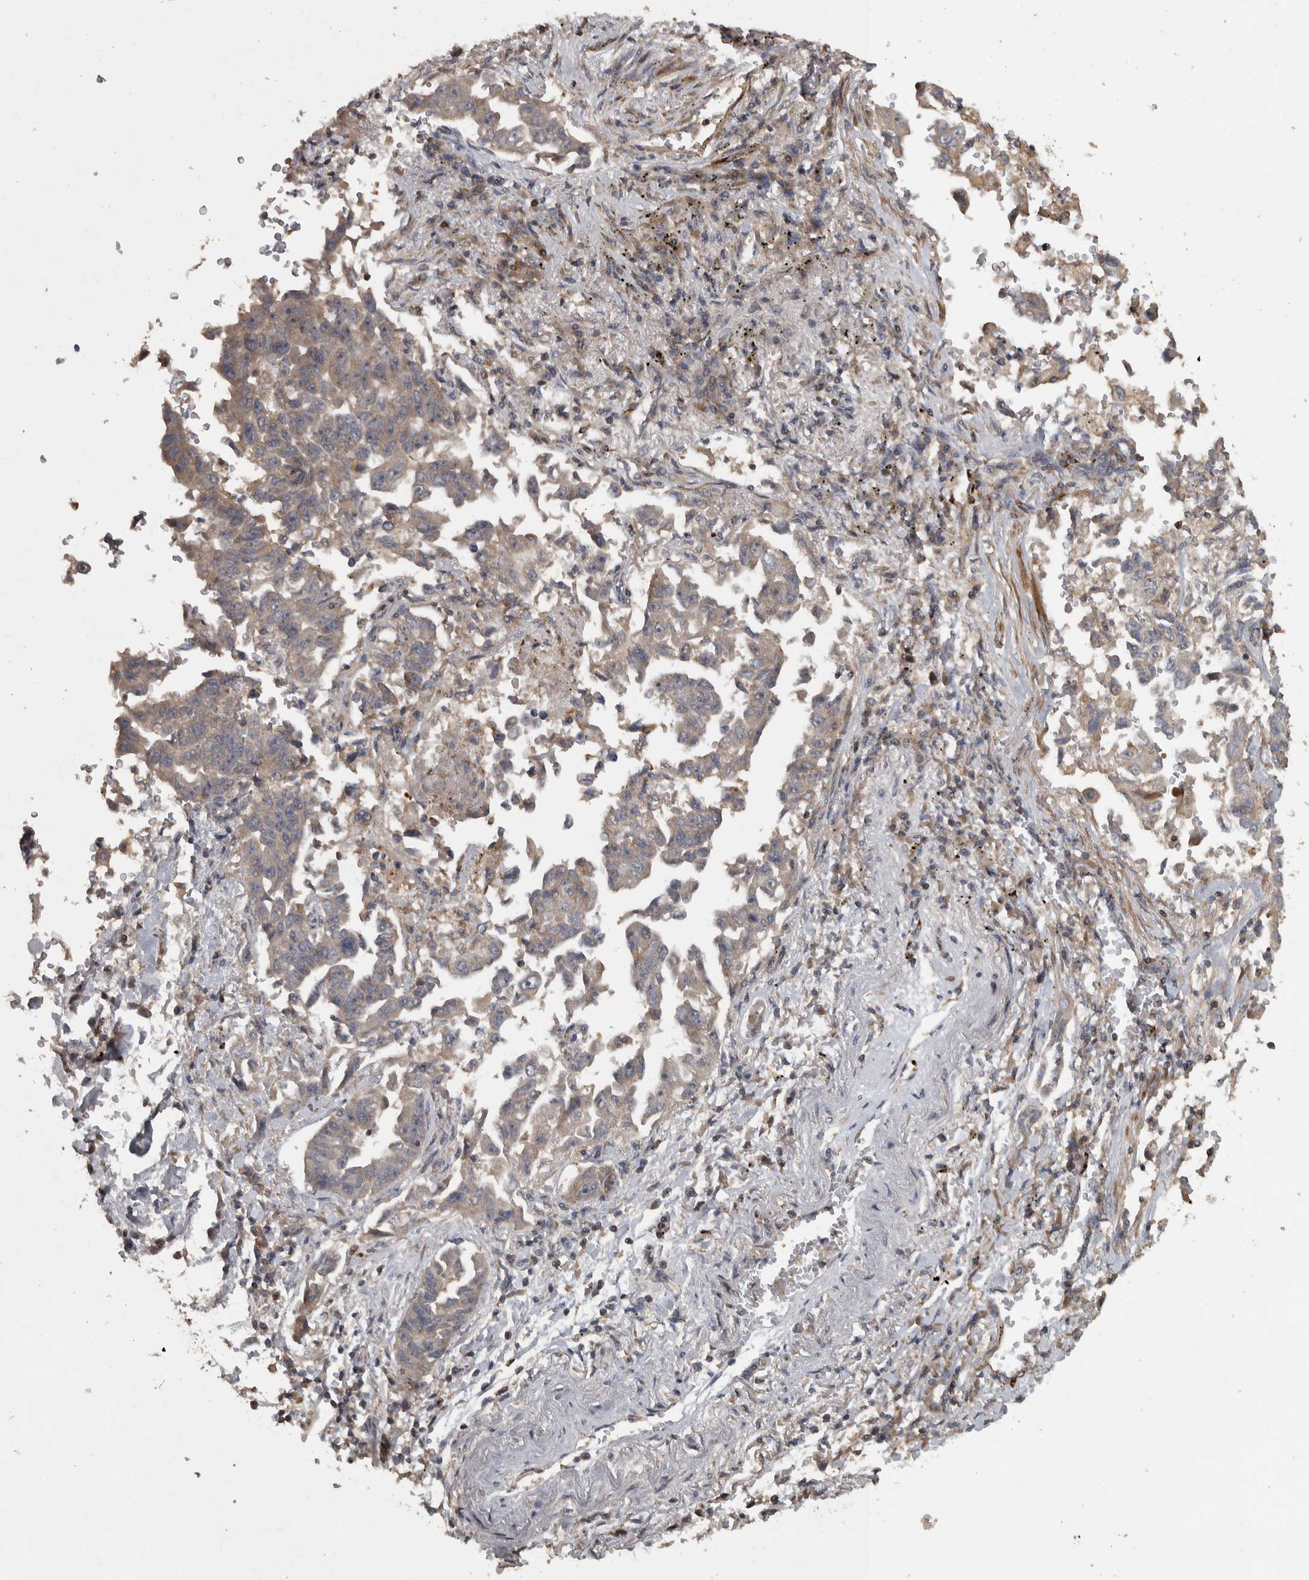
{"staining": {"intensity": "weak", "quantity": "<25%", "location": "cytoplasmic/membranous"}, "tissue": "lung cancer", "cell_type": "Tumor cells", "image_type": "cancer", "snomed": [{"axis": "morphology", "description": "Adenocarcinoma, NOS"}, {"axis": "topography", "description": "Lung"}], "caption": "High magnification brightfield microscopy of adenocarcinoma (lung) stained with DAB (3,3'-diaminobenzidine) (brown) and counterstained with hematoxylin (blue): tumor cells show no significant expression.", "gene": "ERAL1", "patient": {"sex": "female", "age": 51}}